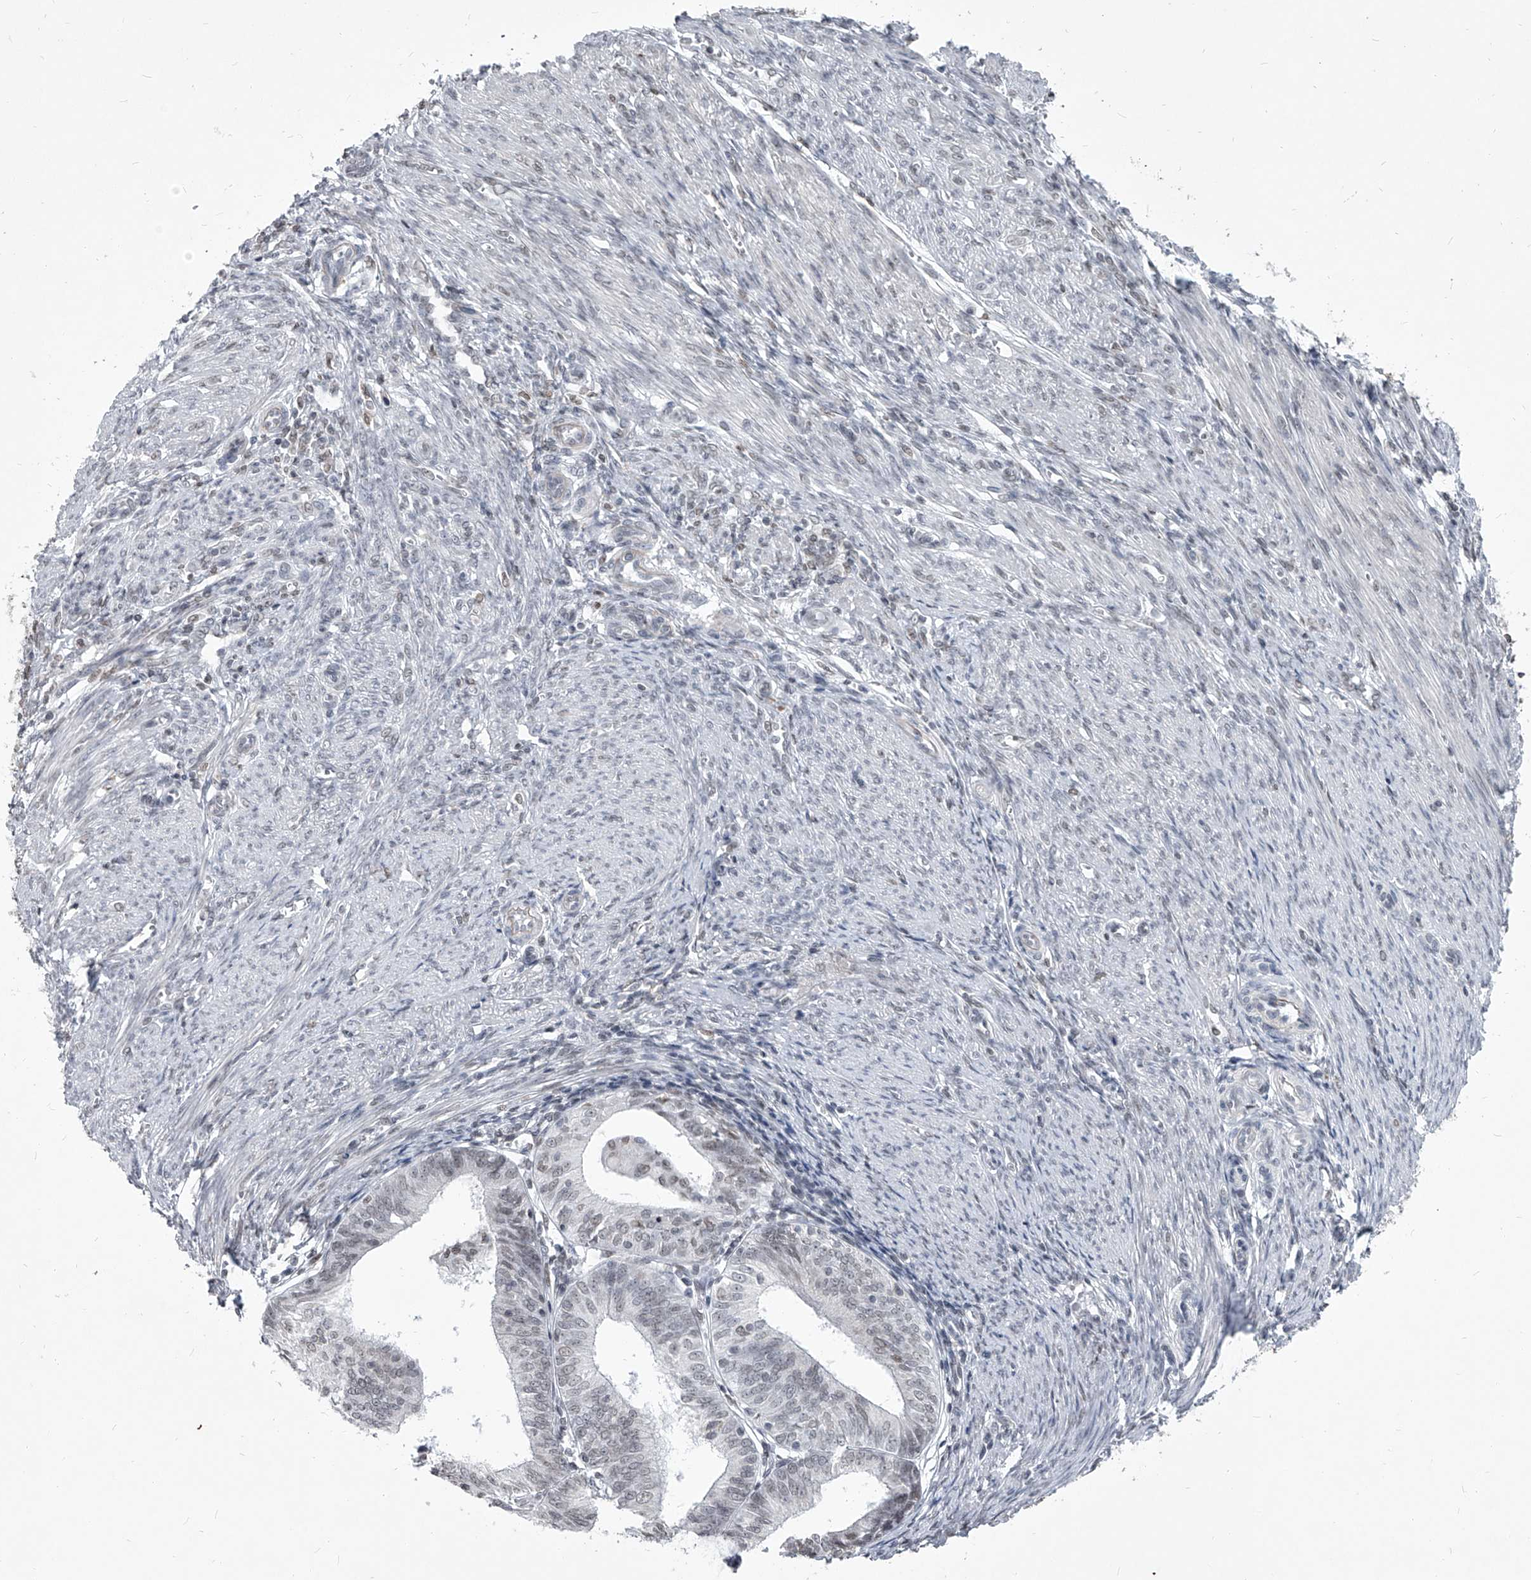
{"staining": {"intensity": "negative", "quantity": "none", "location": "none"}, "tissue": "endometrial cancer", "cell_type": "Tumor cells", "image_type": "cancer", "snomed": [{"axis": "morphology", "description": "Adenocarcinoma, NOS"}, {"axis": "topography", "description": "Endometrium"}], "caption": "Human endometrial adenocarcinoma stained for a protein using IHC shows no staining in tumor cells.", "gene": "PPIL4", "patient": {"sex": "female", "age": 51}}